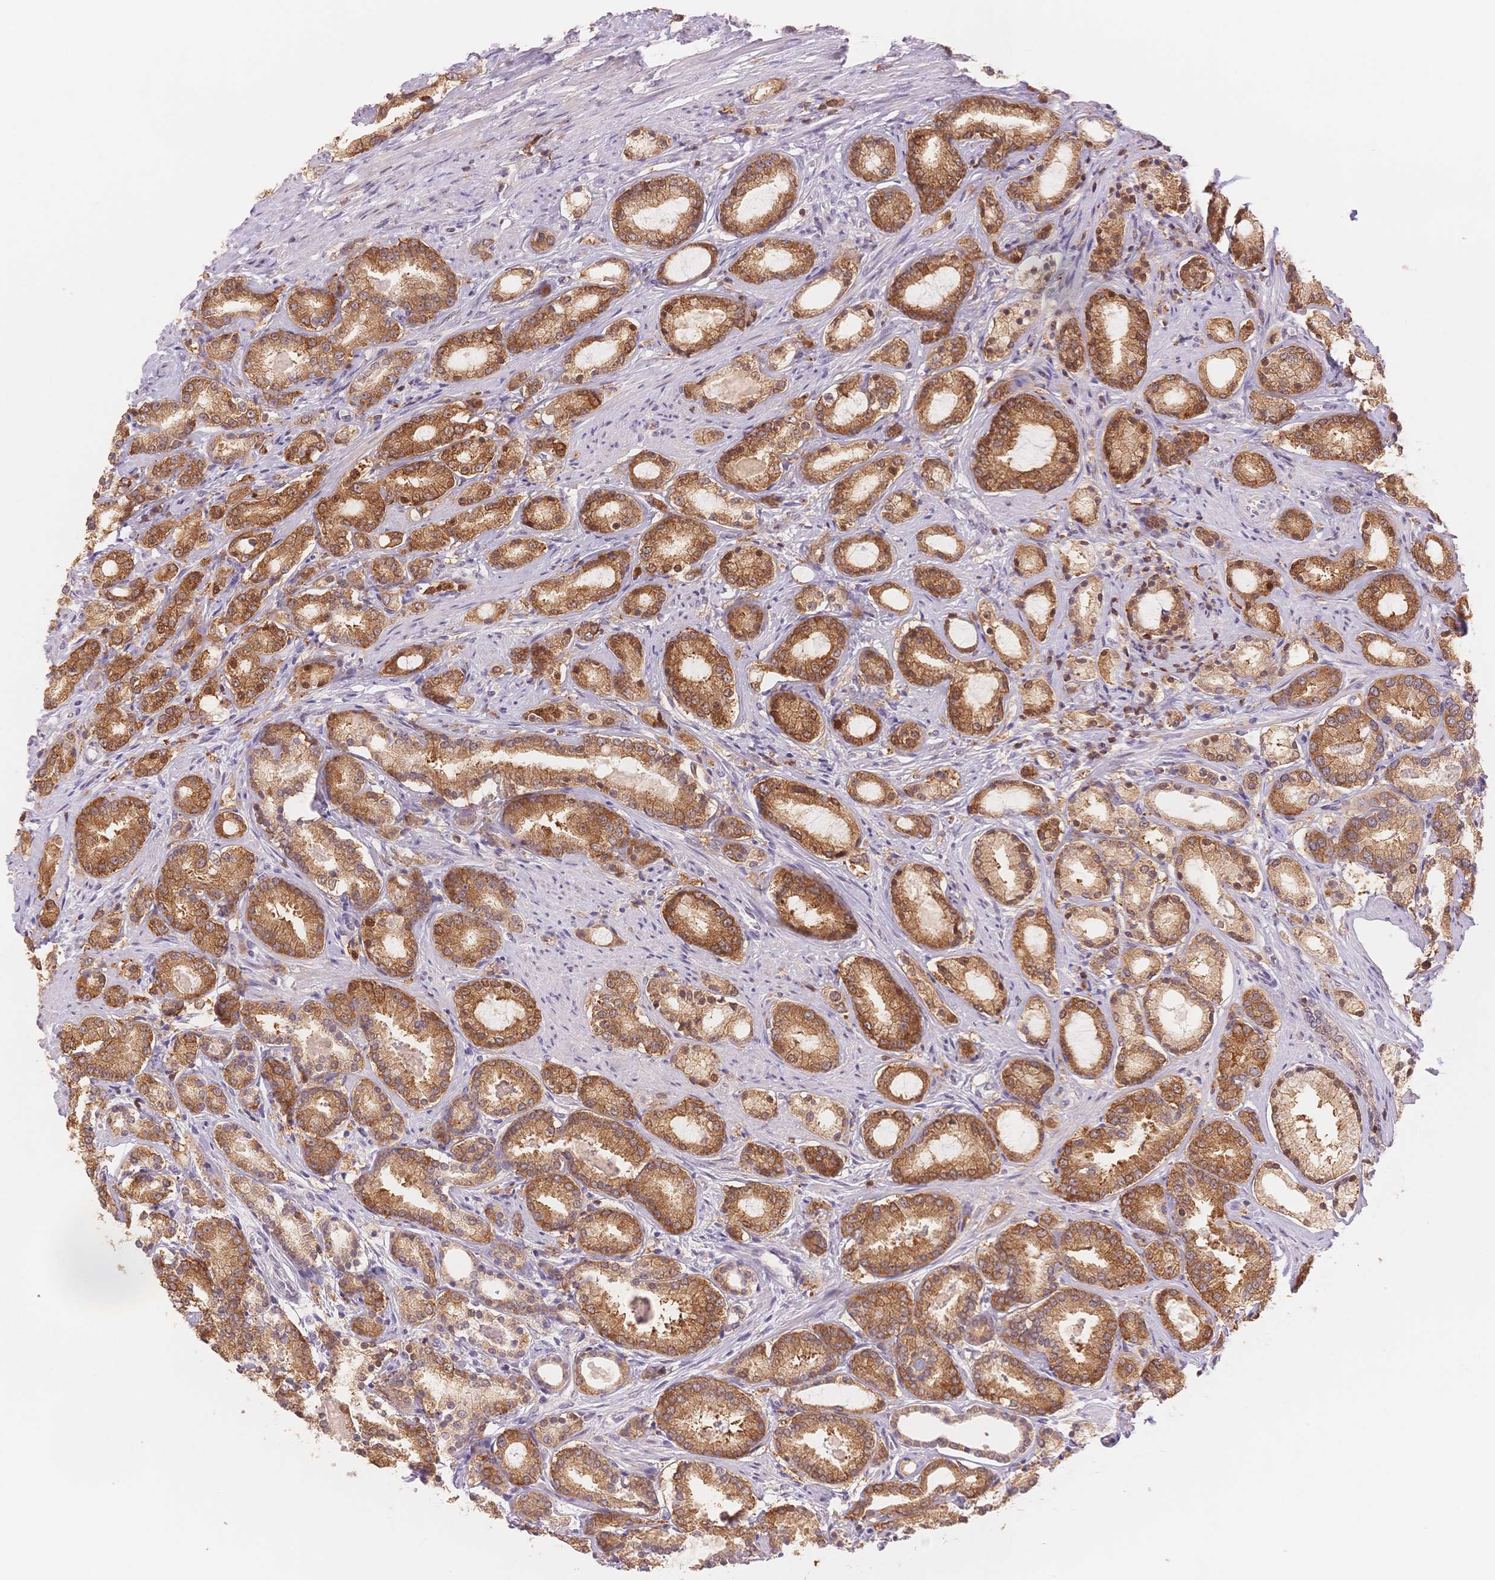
{"staining": {"intensity": "moderate", "quantity": ">75%", "location": "cytoplasmic/membranous"}, "tissue": "prostate cancer", "cell_type": "Tumor cells", "image_type": "cancer", "snomed": [{"axis": "morphology", "description": "Adenocarcinoma, High grade"}, {"axis": "topography", "description": "Prostate"}], "caption": "Prostate cancer was stained to show a protein in brown. There is medium levels of moderate cytoplasmic/membranous staining in approximately >75% of tumor cells. (Brightfield microscopy of DAB IHC at high magnification).", "gene": "STK39", "patient": {"sex": "male", "age": 63}}